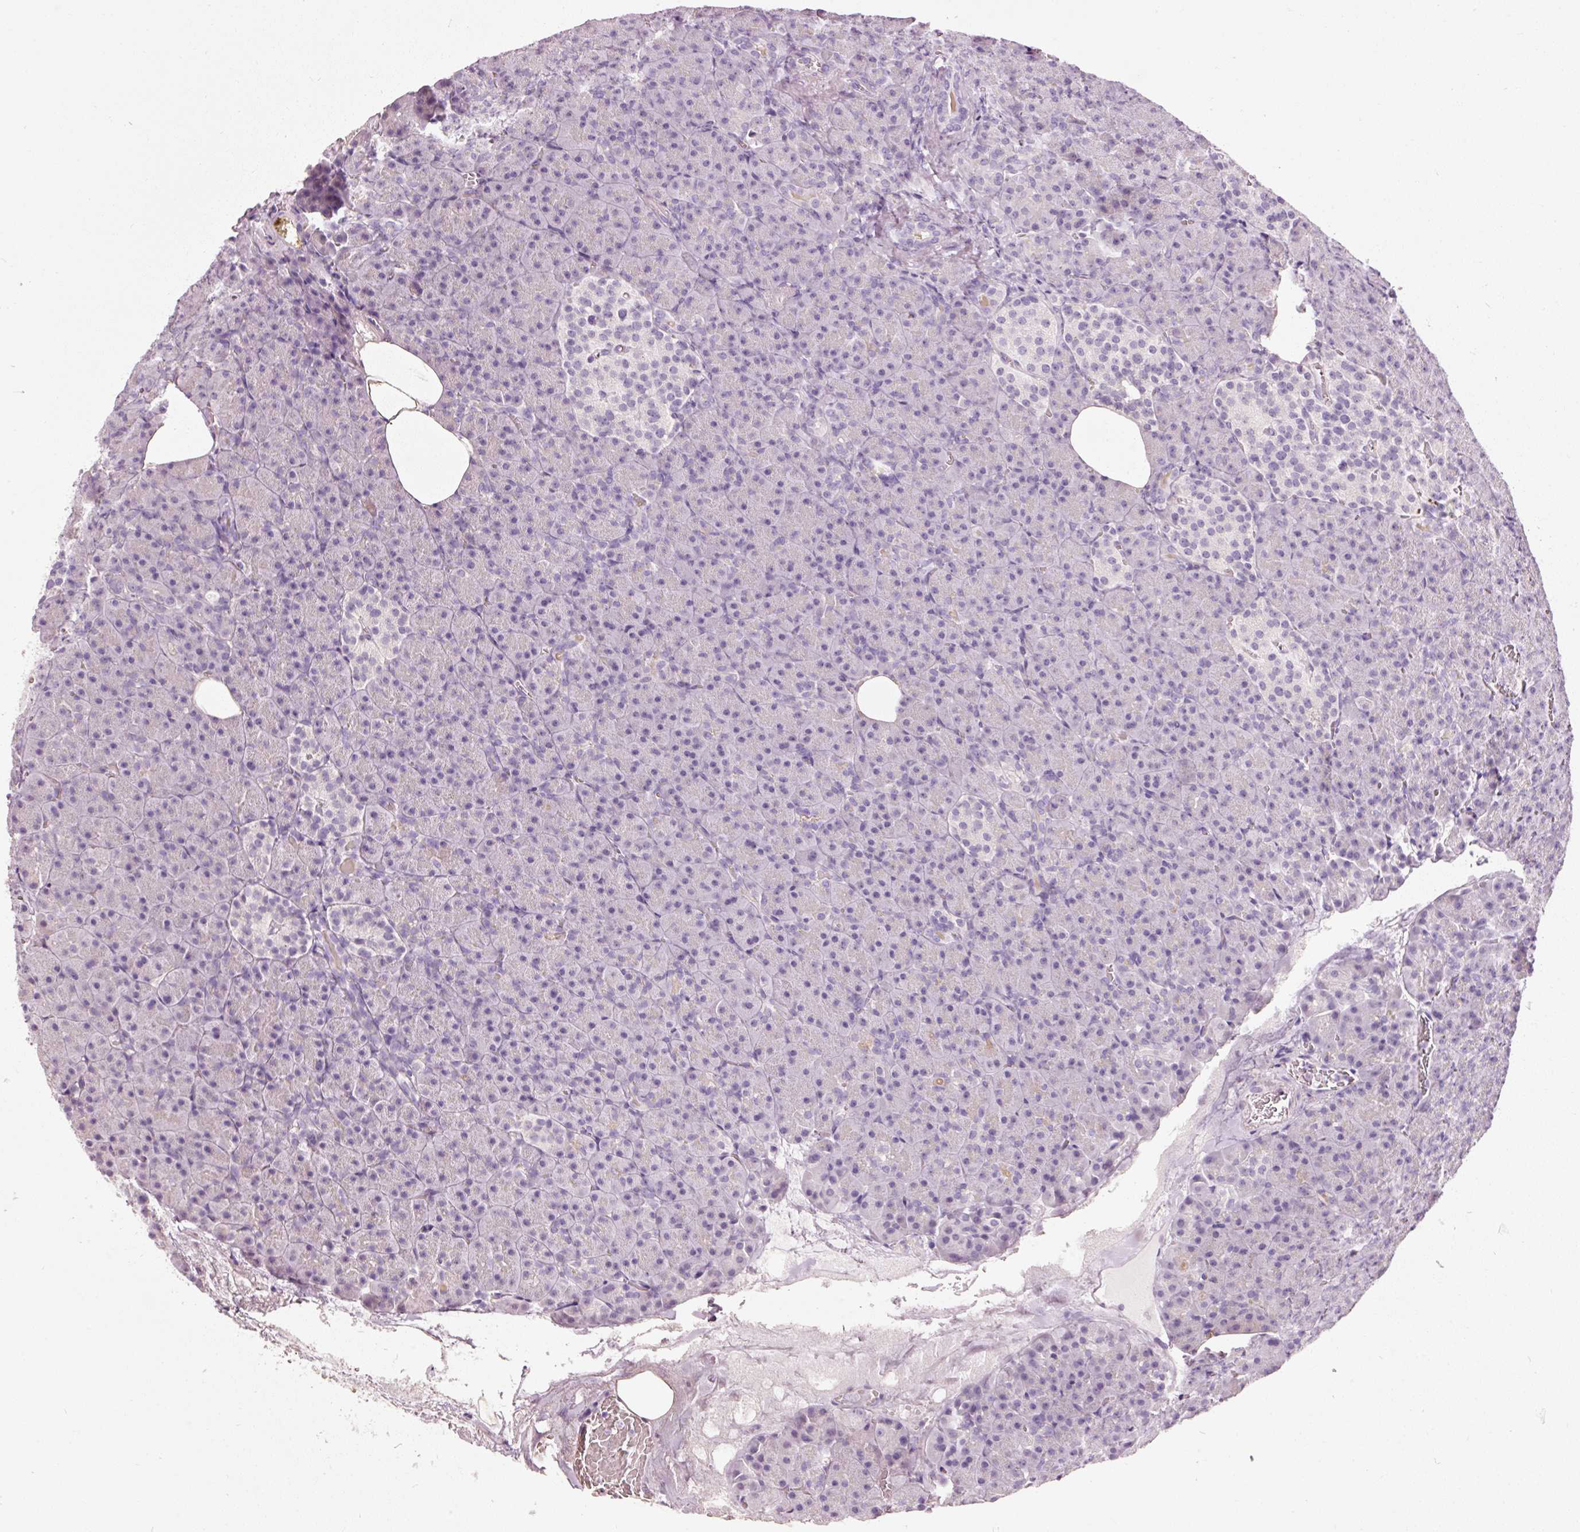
{"staining": {"intensity": "negative", "quantity": "none", "location": "none"}, "tissue": "pancreas", "cell_type": "Exocrine glandular cells", "image_type": "normal", "snomed": [{"axis": "morphology", "description": "Normal tissue, NOS"}, {"axis": "topography", "description": "Pancreas"}], "caption": "The micrograph demonstrates no staining of exocrine glandular cells in benign pancreas. (Stains: DAB (3,3'-diaminobenzidine) IHC with hematoxylin counter stain, Microscopy: brightfield microscopy at high magnification).", "gene": "MUC5AC", "patient": {"sex": "female", "age": 74}}